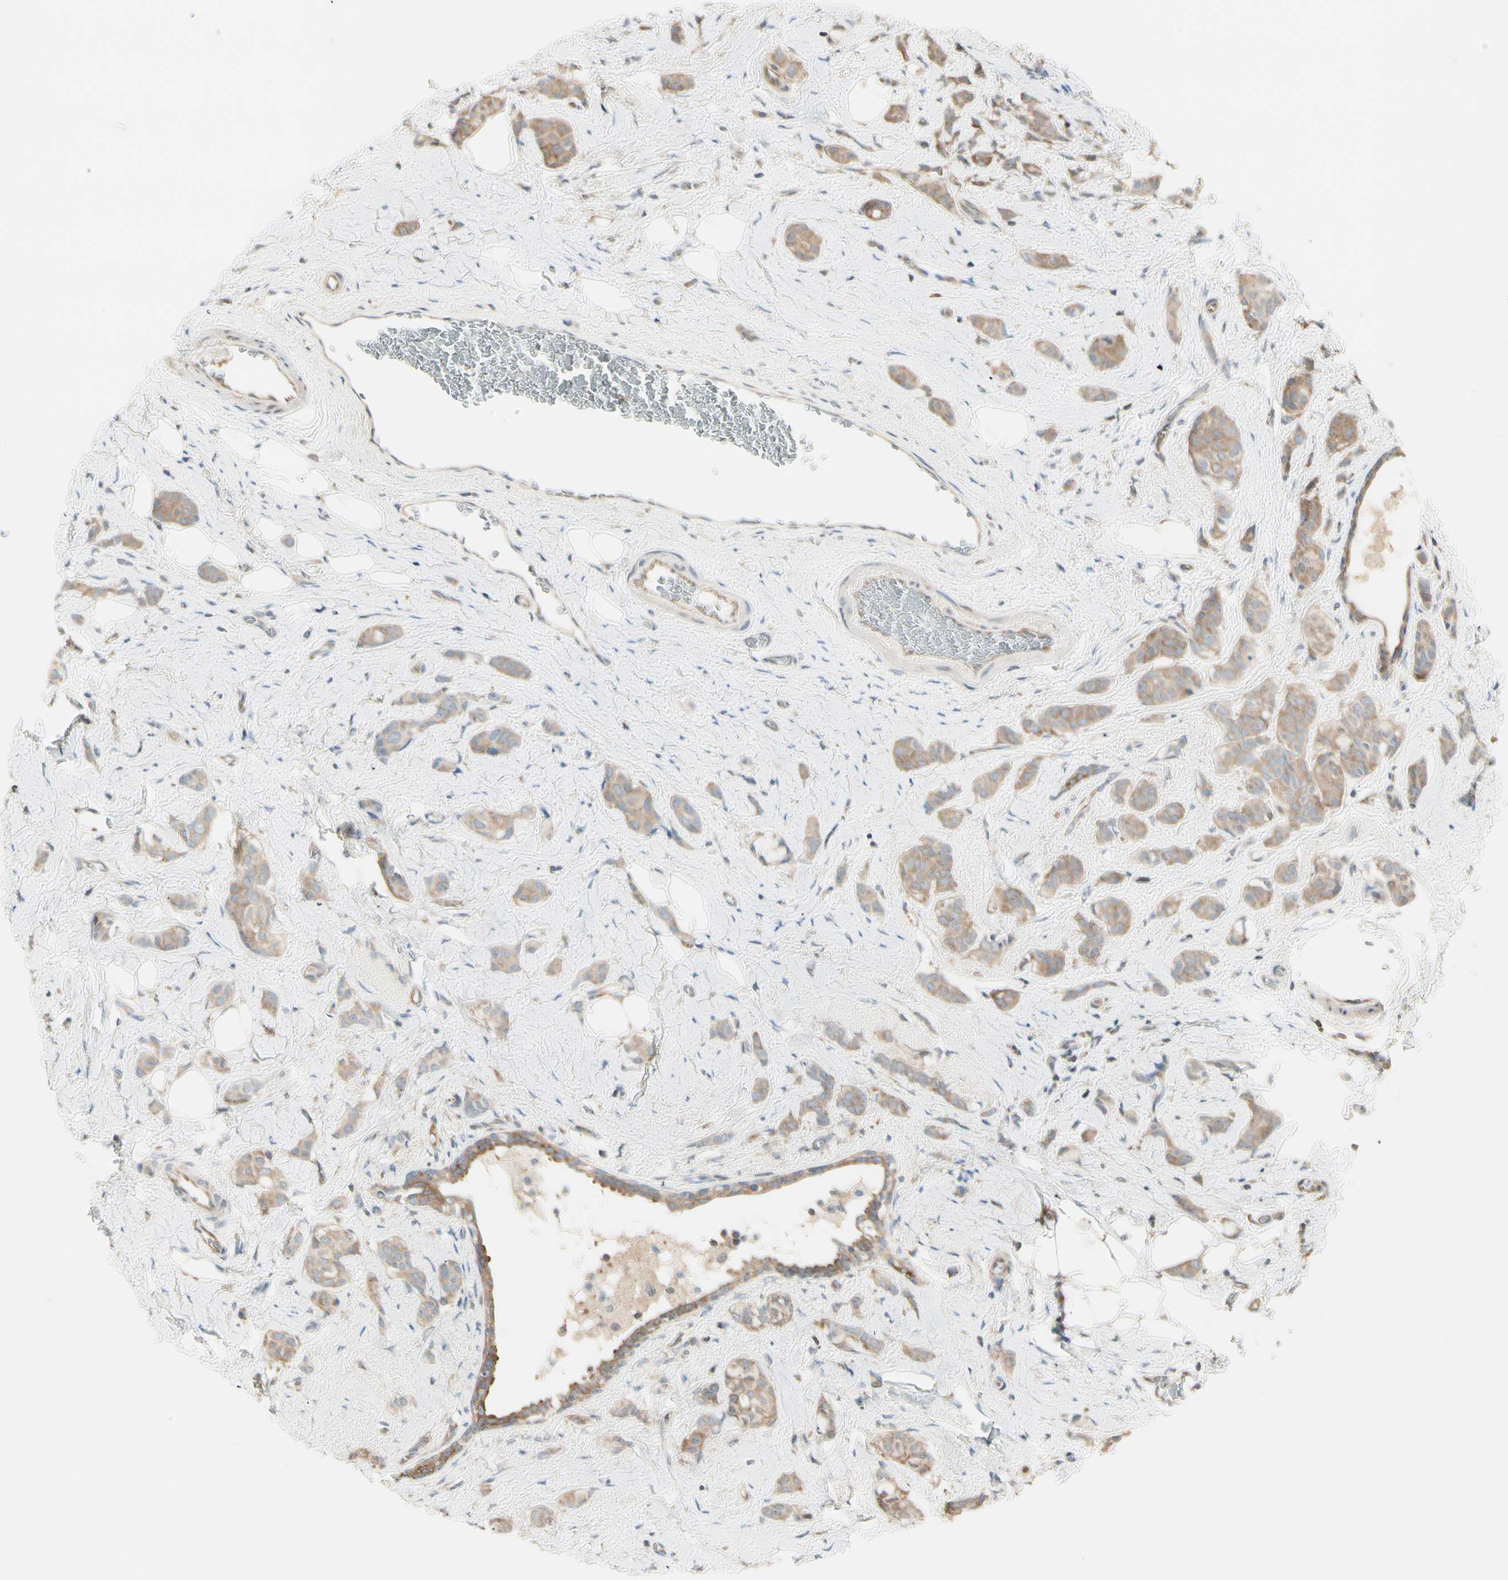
{"staining": {"intensity": "moderate", "quantity": ">75%", "location": "cytoplasmic/membranous"}, "tissue": "breast cancer", "cell_type": "Tumor cells", "image_type": "cancer", "snomed": [{"axis": "morphology", "description": "Lobular carcinoma"}, {"axis": "topography", "description": "Breast"}], "caption": "Approximately >75% of tumor cells in lobular carcinoma (breast) show moderate cytoplasmic/membranous protein staining as visualized by brown immunohistochemical staining.", "gene": "OXSR1", "patient": {"sex": "female", "age": 60}}